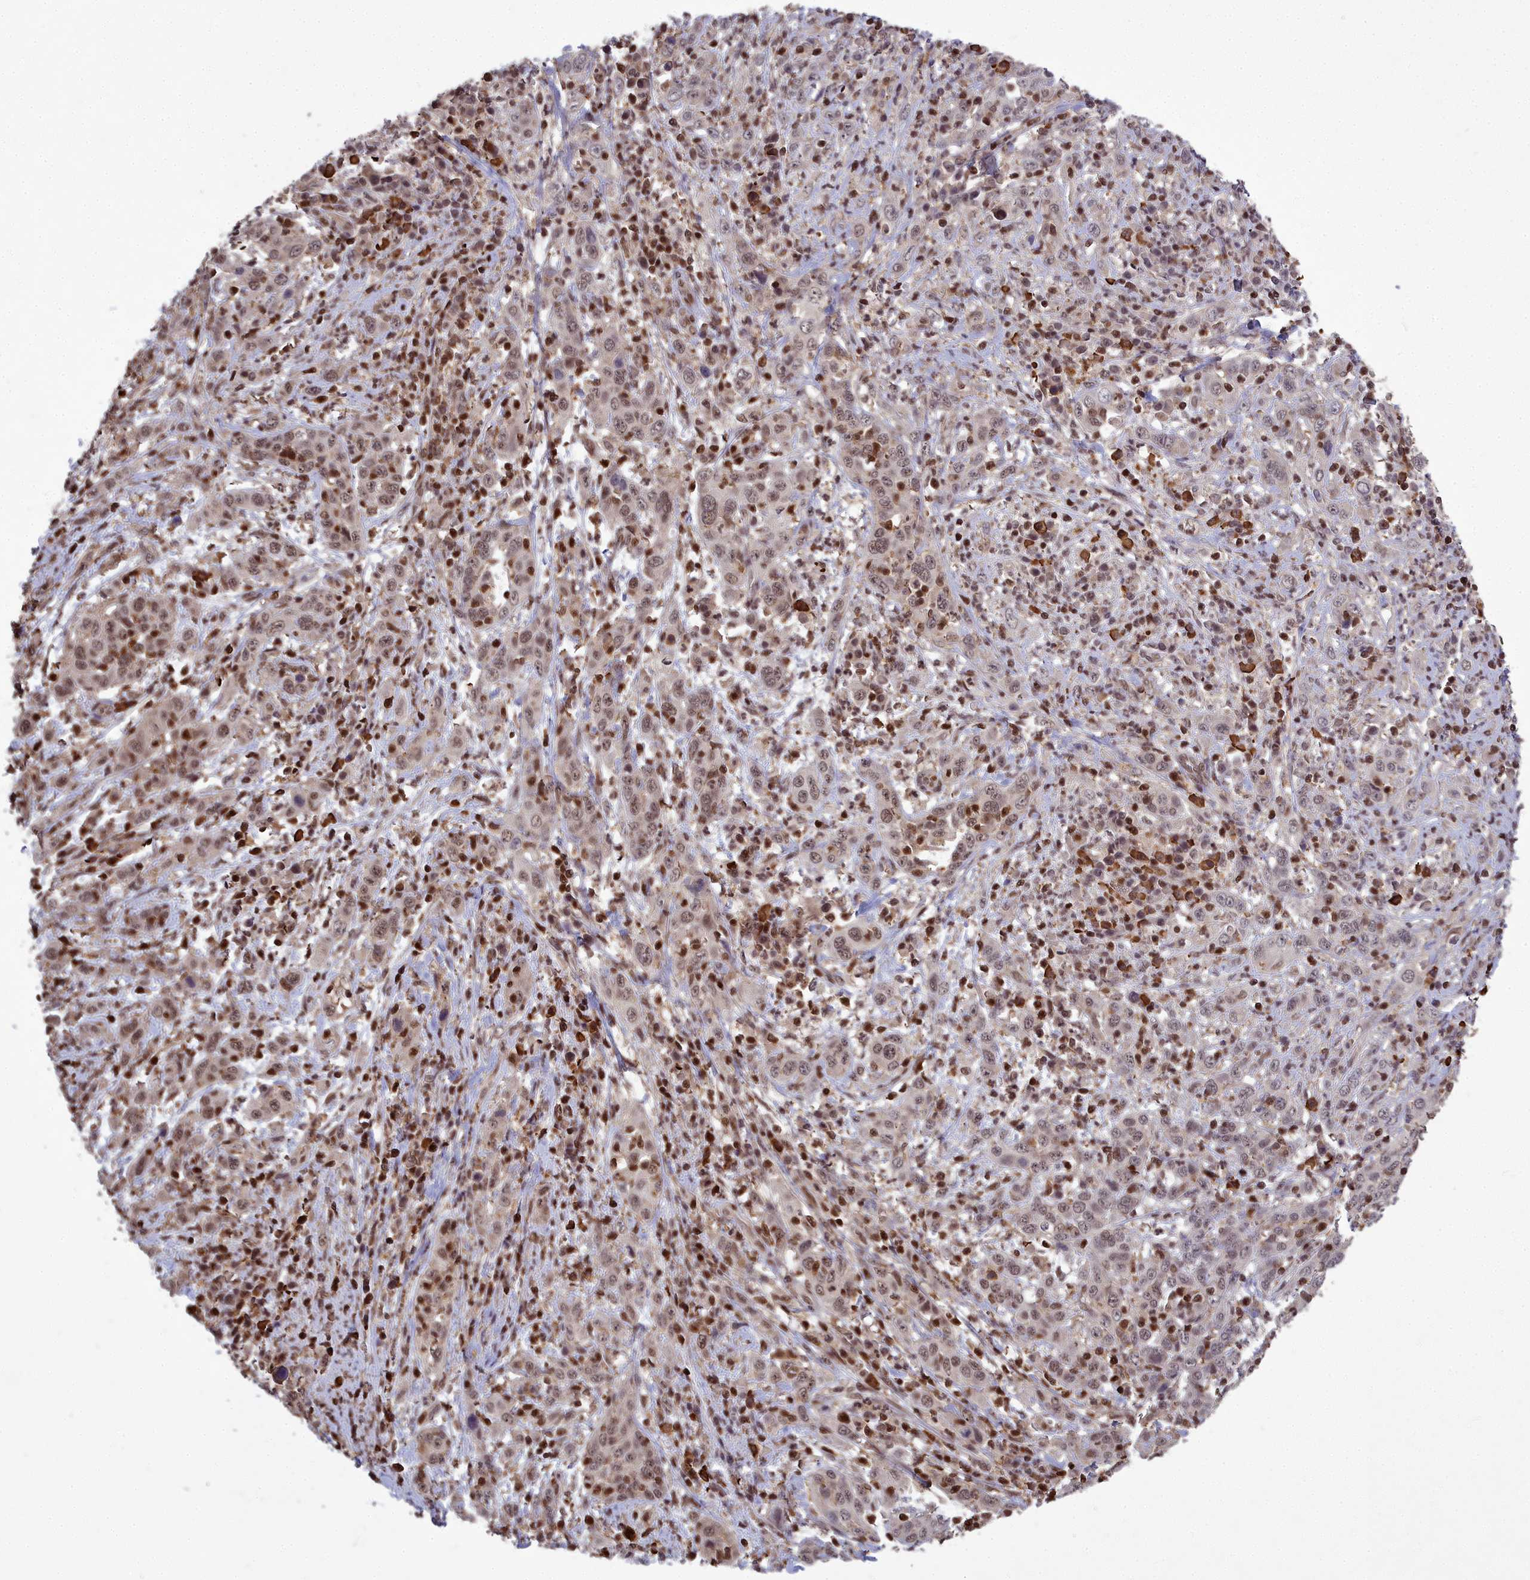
{"staining": {"intensity": "moderate", "quantity": "25%-75%", "location": "nuclear"}, "tissue": "cervical cancer", "cell_type": "Tumor cells", "image_type": "cancer", "snomed": [{"axis": "morphology", "description": "Squamous cell carcinoma, NOS"}, {"axis": "topography", "description": "Cervix"}], "caption": "Brown immunohistochemical staining in human cervical squamous cell carcinoma demonstrates moderate nuclear expression in about 25%-75% of tumor cells.", "gene": "GMEB1", "patient": {"sex": "female", "age": 46}}